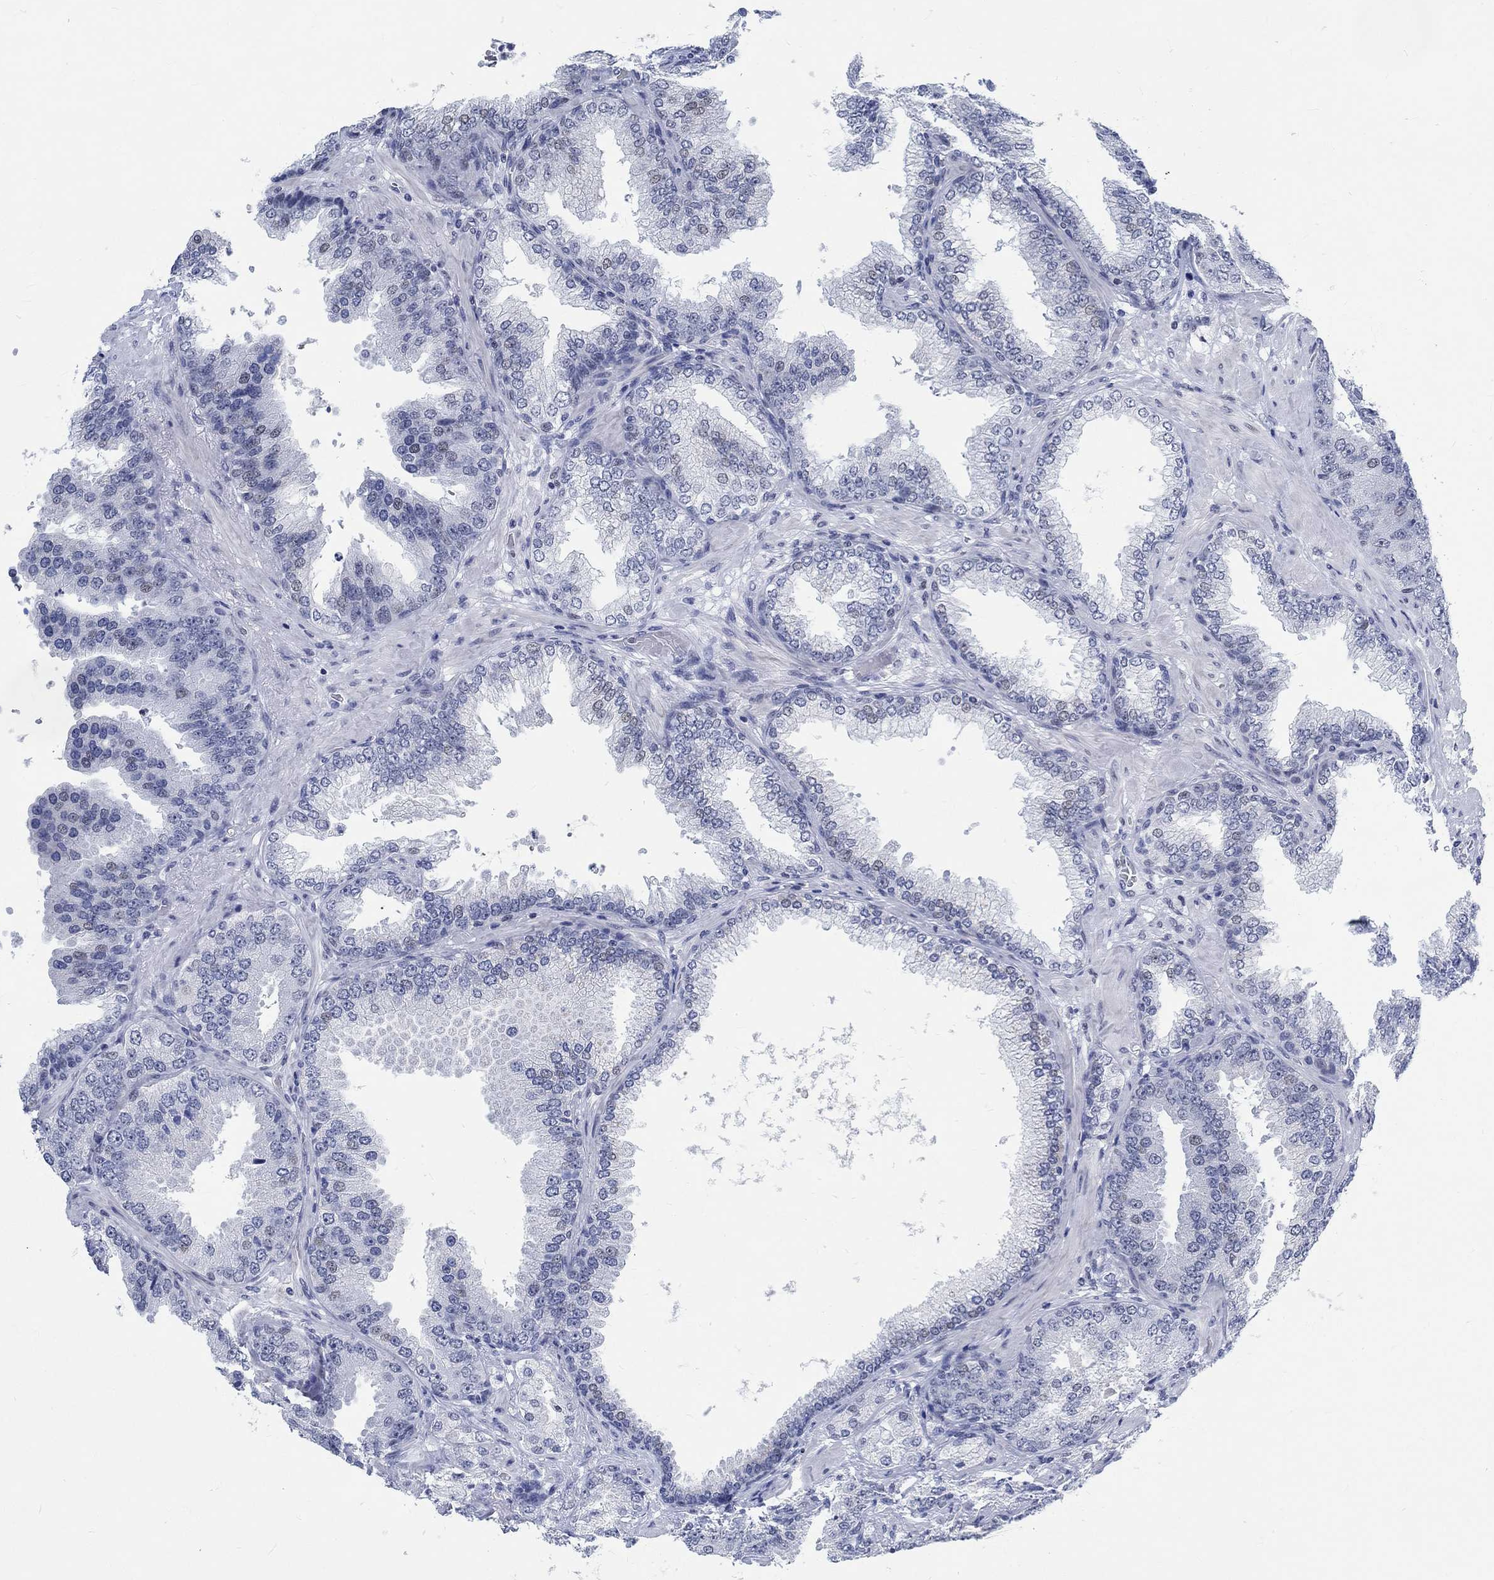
{"staining": {"intensity": "negative", "quantity": "none", "location": "none"}, "tissue": "prostate cancer", "cell_type": "Tumor cells", "image_type": "cancer", "snomed": [{"axis": "morphology", "description": "Adenocarcinoma, Low grade"}, {"axis": "topography", "description": "Prostate"}], "caption": "The micrograph shows no staining of tumor cells in adenocarcinoma (low-grade) (prostate).", "gene": "KCNH8", "patient": {"sex": "male", "age": 68}}